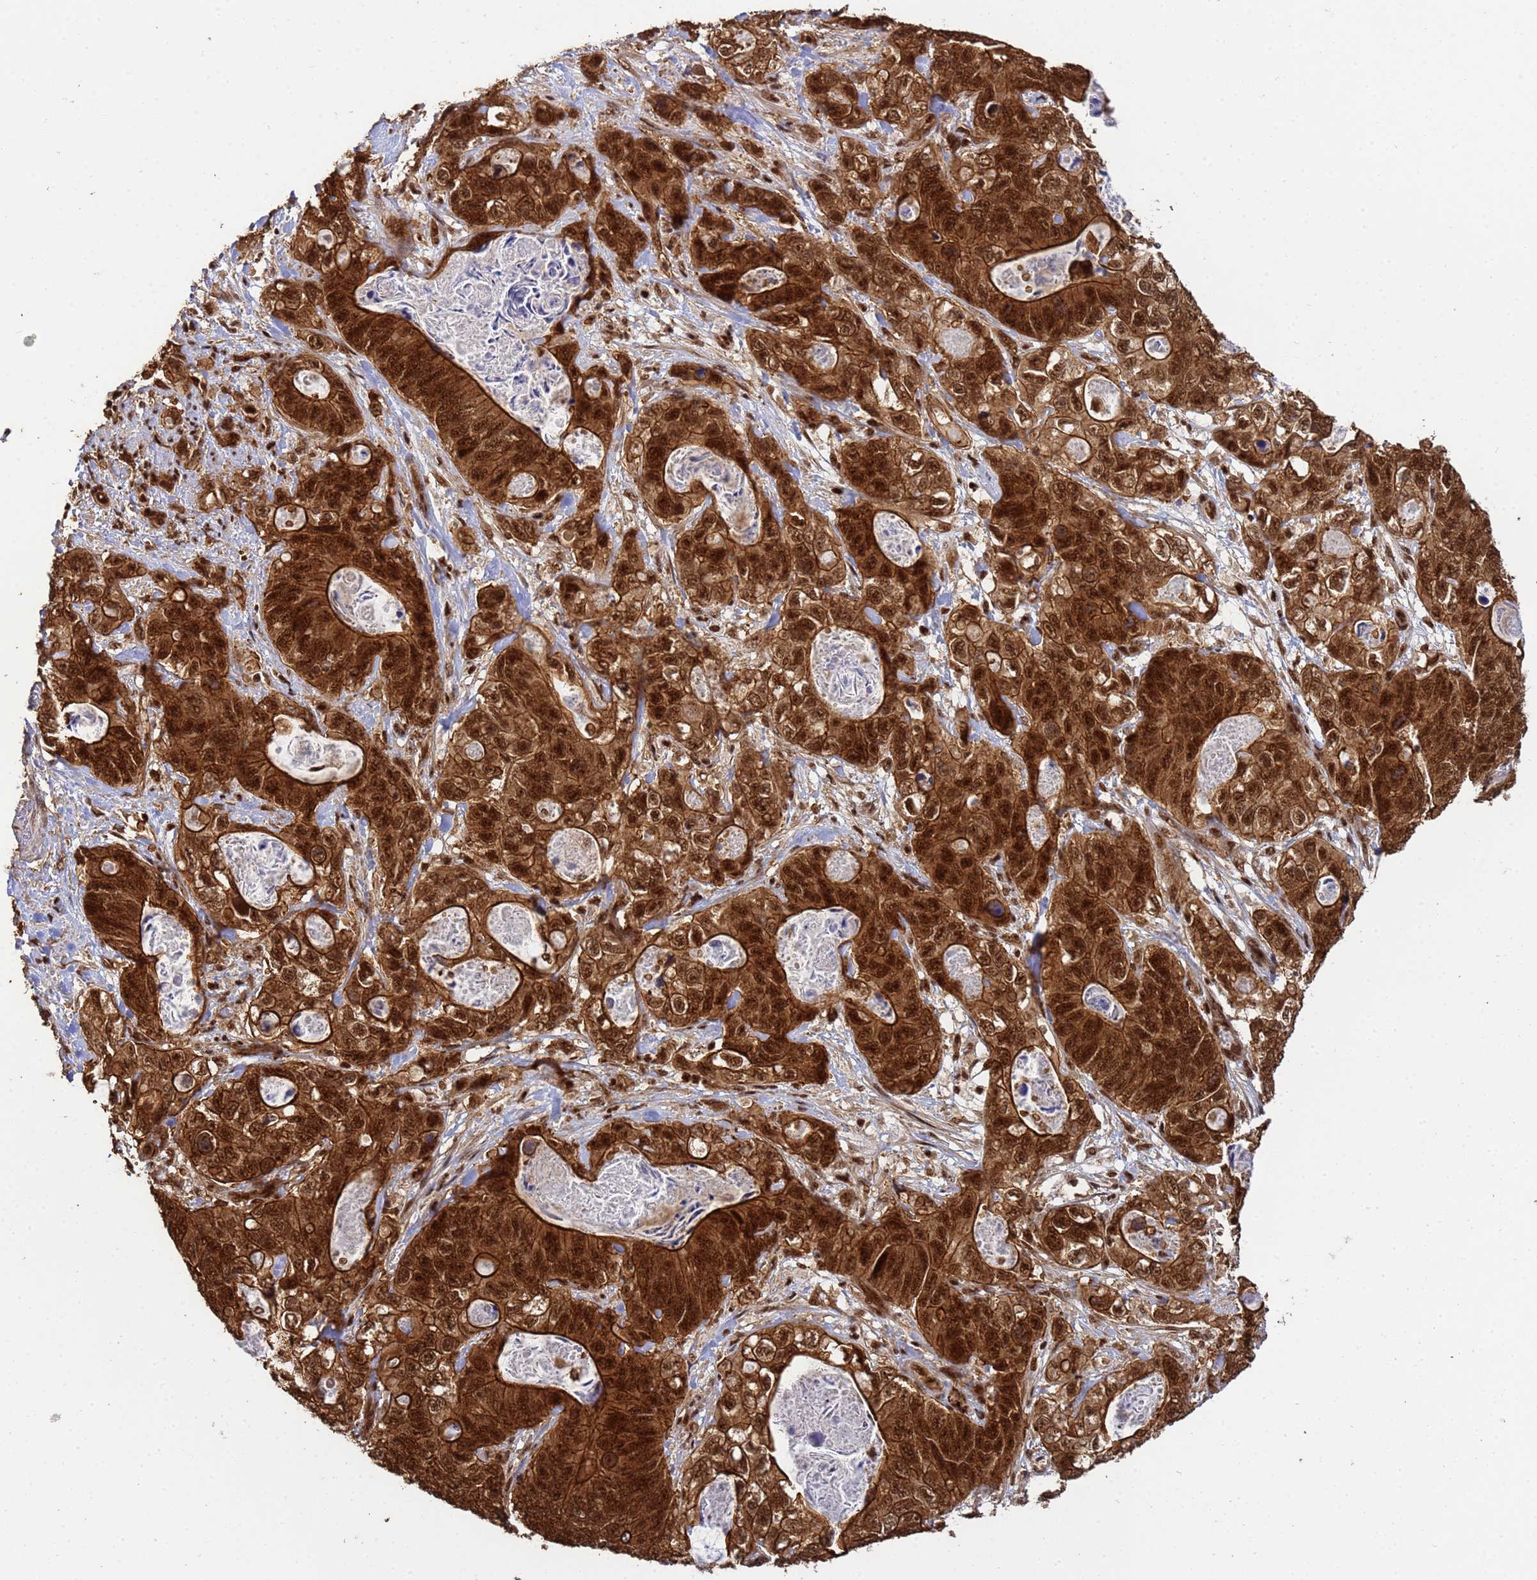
{"staining": {"intensity": "strong", "quantity": ">75%", "location": "cytoplasmic/membranous,nuclear"}, "tissue": "stomach cancer", "cell_type": "Tumor cells", "image_type": "cancer", "snomed": [{"axis": "morphology", "description": "Normal tissue, NOS"}, {"axis": "morphology", "description": "Adenocarcinoma, NOS"}, {"axis": "topography", "description": "Stomach"}], "caption": "Immunohistochemical staining of human stomach cancer exhibits high levels of strong cytoplasmic/membranous and nuclear protein staining in approximately >75% of tumor cells.", "gene": "SYF2", "patient": {"sex": "female", "age": 89}}